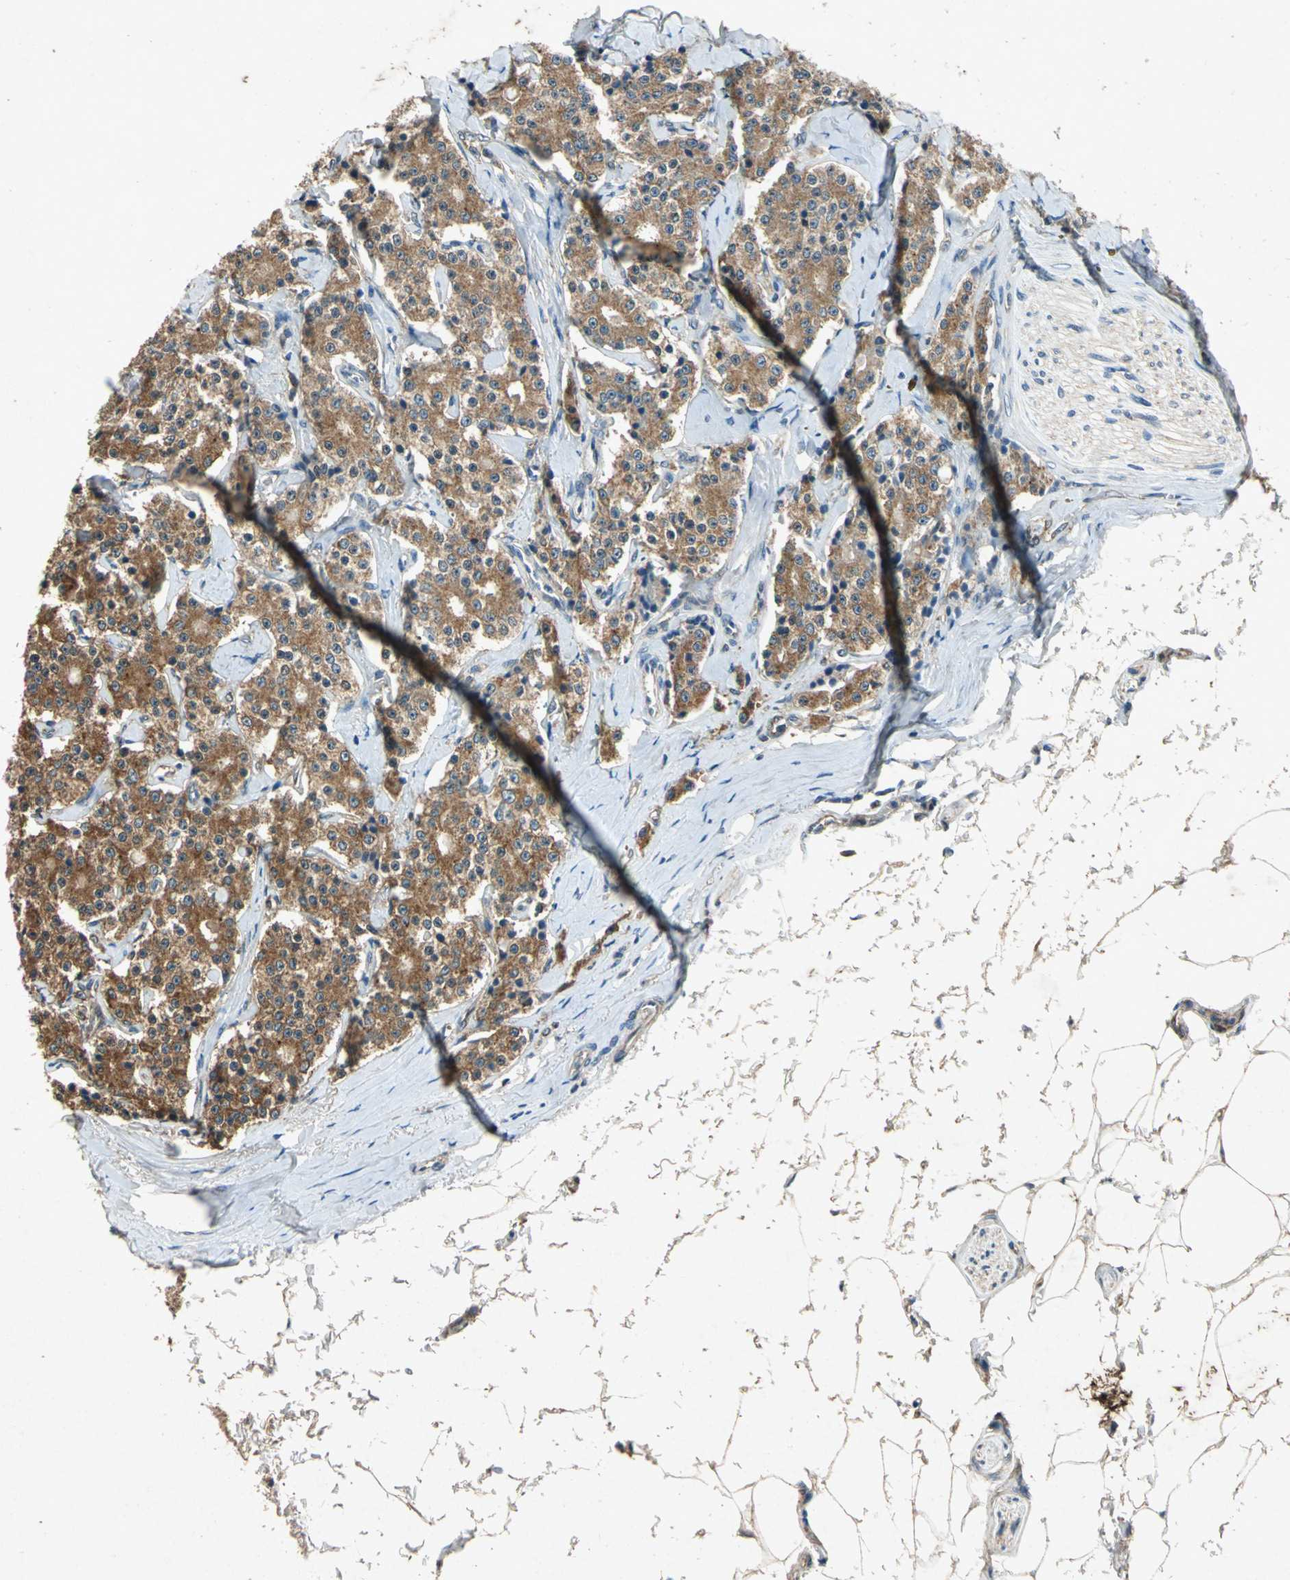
{"staining": {"intensity": "moderate", "quantity": ">75%", "location": "cytoplasmic/membranous"}, "tissue": "carcinoid", "cell_type": "Tumor cells", "image_type": "cancer", "snomed": [{"axis": "morphology", "description": "Carcinoid, malignant, NOS"}, {"axis": "topography", "description": "Colon"}], "caption": "There is medium levels of moderate cytoplasmic/membranous positivity in tumor cells of carcinoid (malignant), as demonstrated by immunohistochemical staining (brown color).", "gene": "HSP90AB1", "patient": {"sex": "female", "age": 61}}